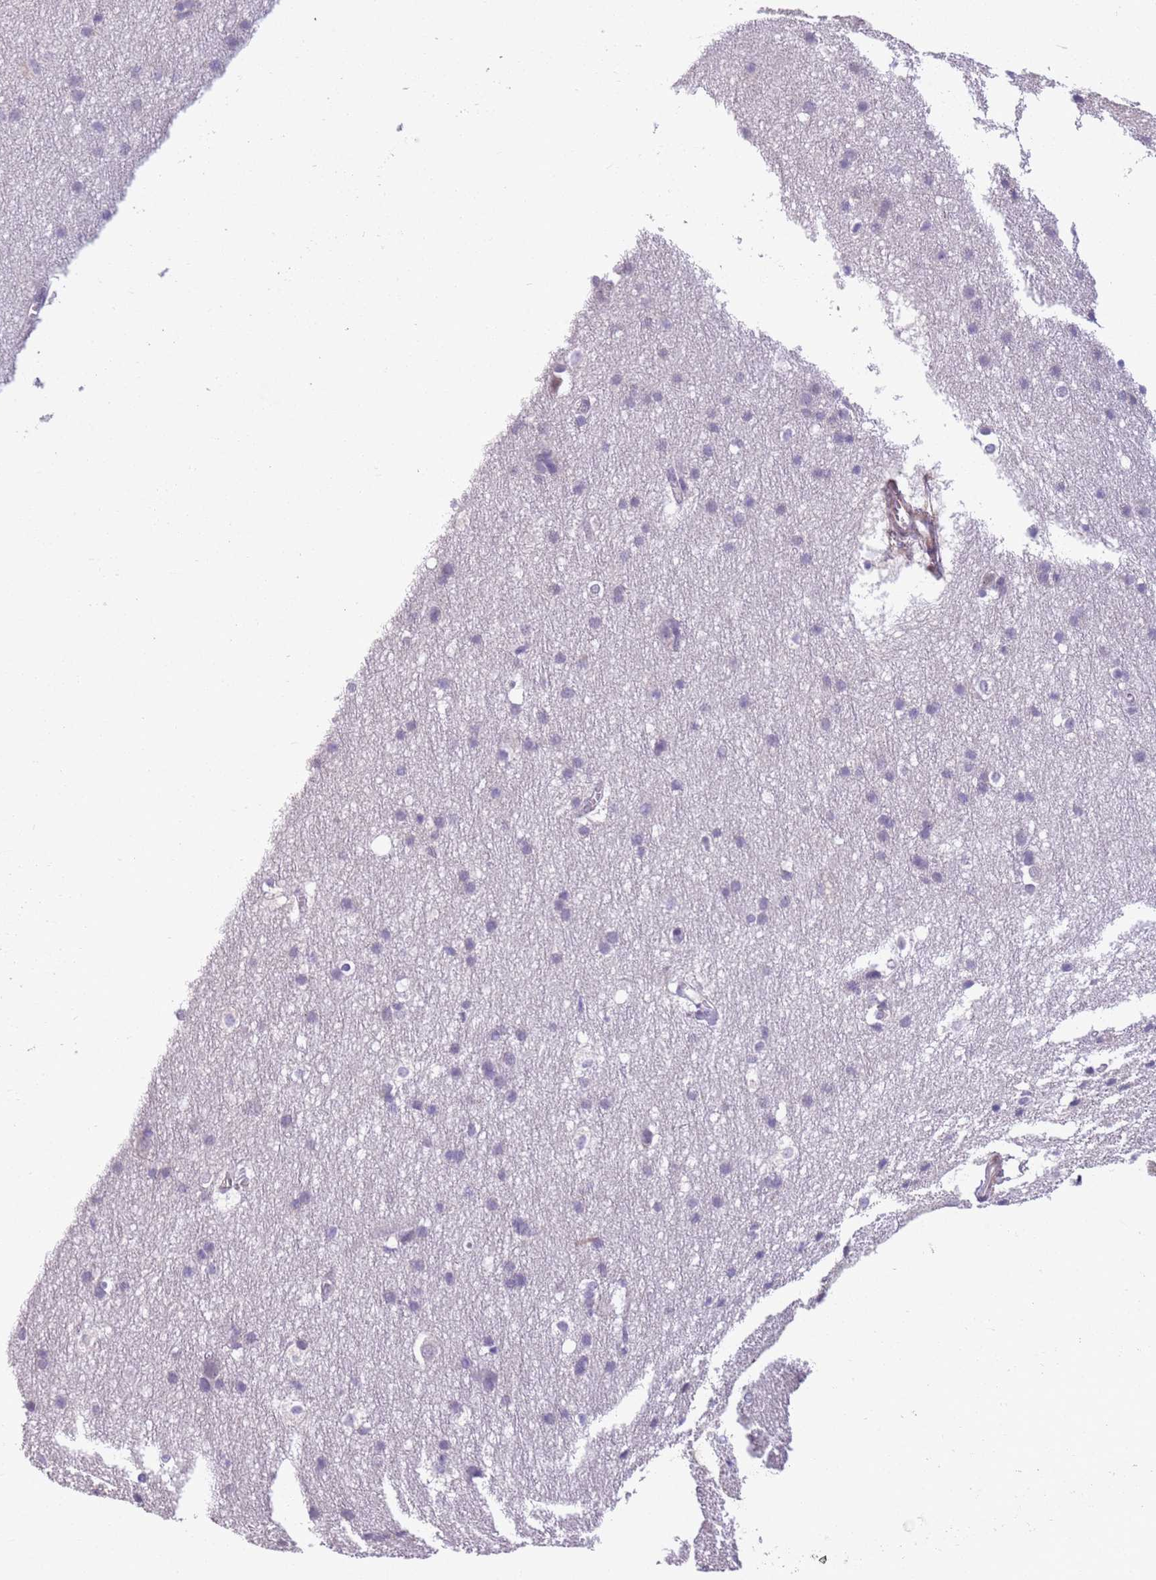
{"staining": {"intensity": "moderate", "quantity": "25%-75%", "location": "cytoplasmic/membranous"}, "tissue": "cerebral cortex", "cell_type": "Endothelial cells", "image_type": "normal", "snomed": [{"axis": "morphology", "description": "Normal tissue, NOS"}, {"axis": "topography", "description": "Cerebral cortex"}], "caption": "About 25%-75% of endothelial cells in benign human cerebral cortex reveal moderate cytoplasmic/membranous protein positivity as visualized by brown immunohistochemical staining.", "gene": "JAML", "patient": {"sex": "male", "age": 54}}